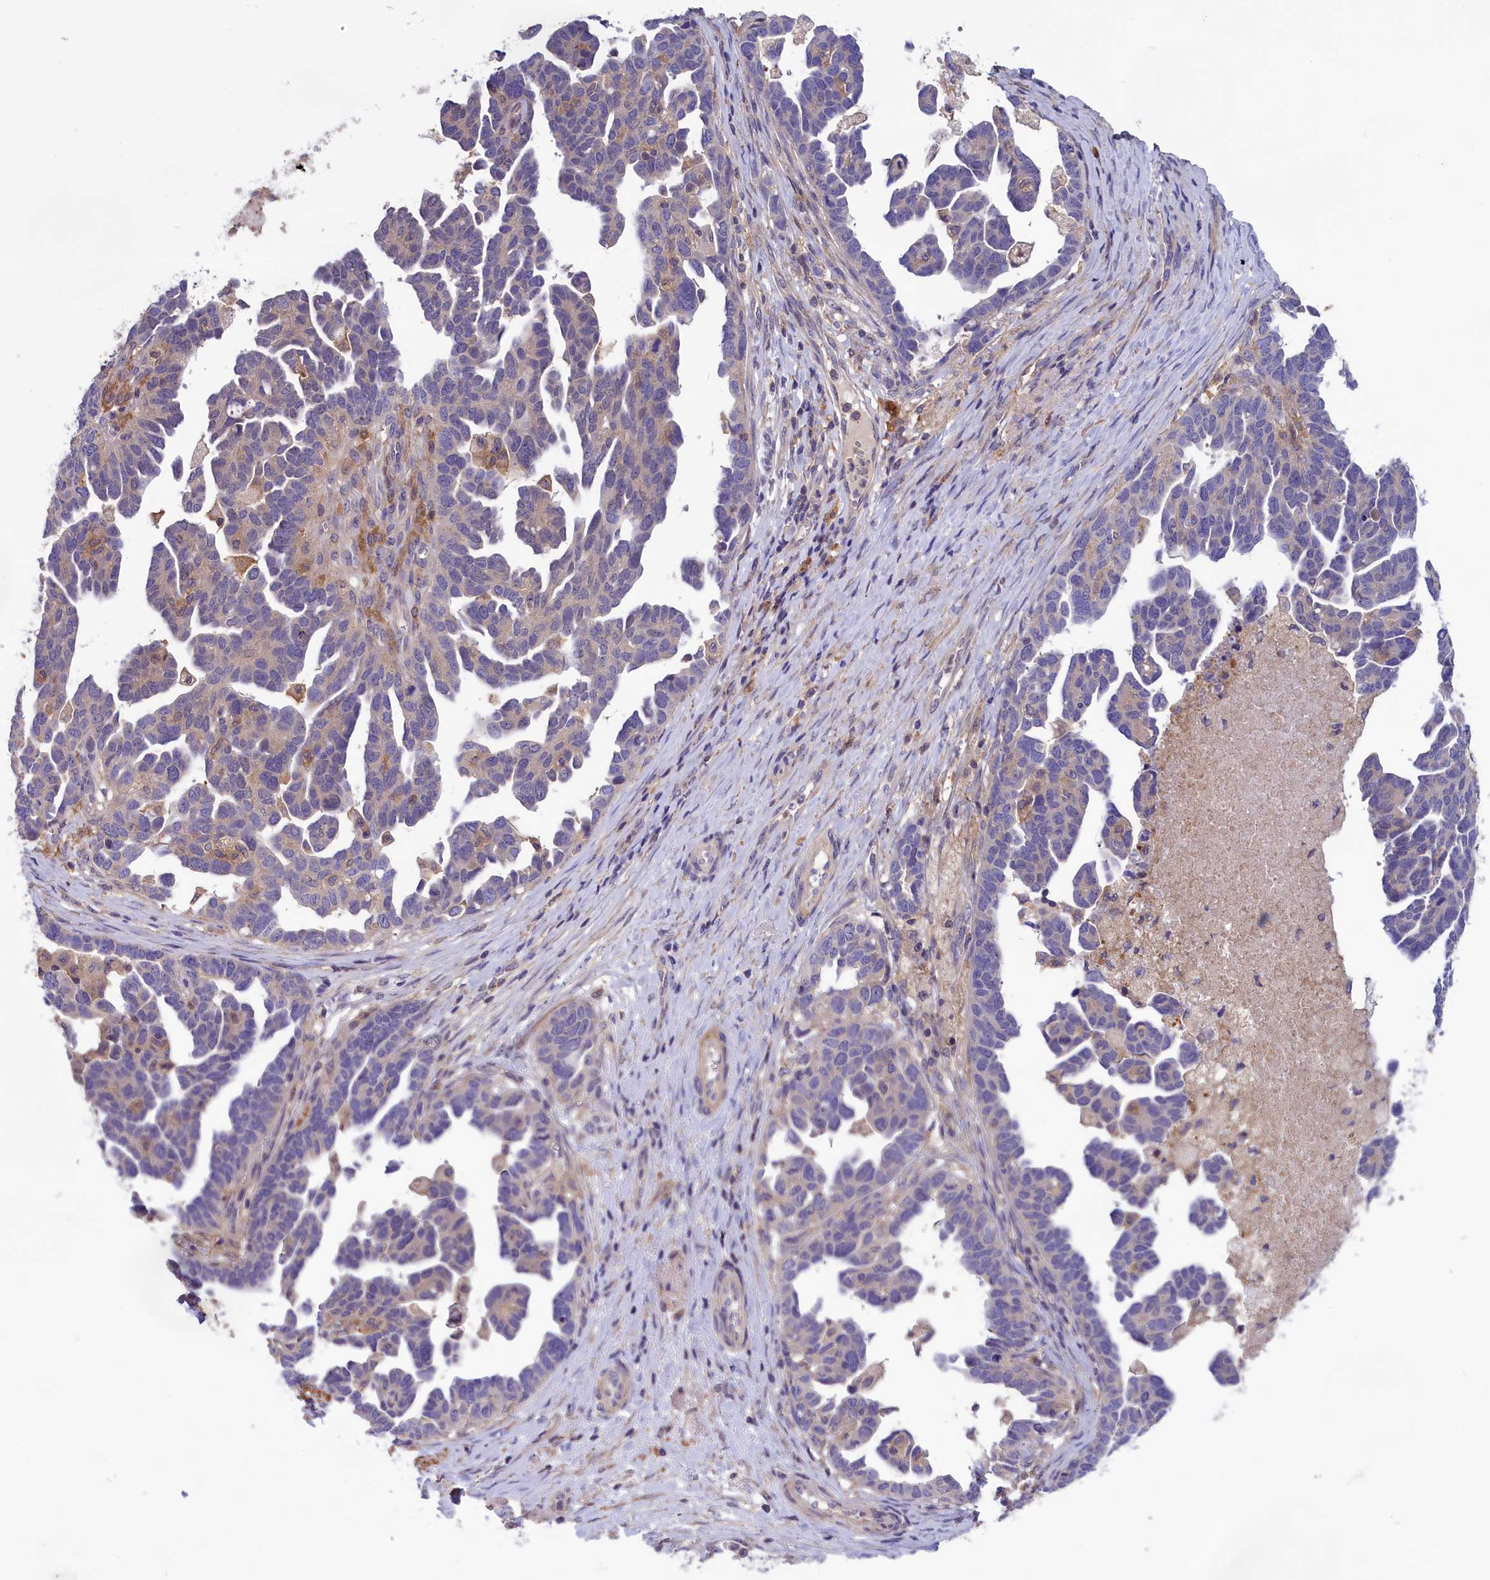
{"staining": {"intensity": "negative", "quantity": "none", "location": "none"}, "tissue": "ovarian cancer", "cell_type": "Tumor cells", "image_type": "cancer", "snomed": [{"axis": "morphology", "description": "Cystadenocarcinoma, serous, NOS"}, {"axis": "topography", "description": "Ovary"}], "caption": "Histopathology image shows no protein expression in tumor cells of ovarian cancer tissue. (DAB (3,3'-diaminobenzidine) immunohistochemistry (IHC) with hematoxylin counter stain).", "gene": "AMDHD2", "patient": {"sex": "female", "age": 54}}